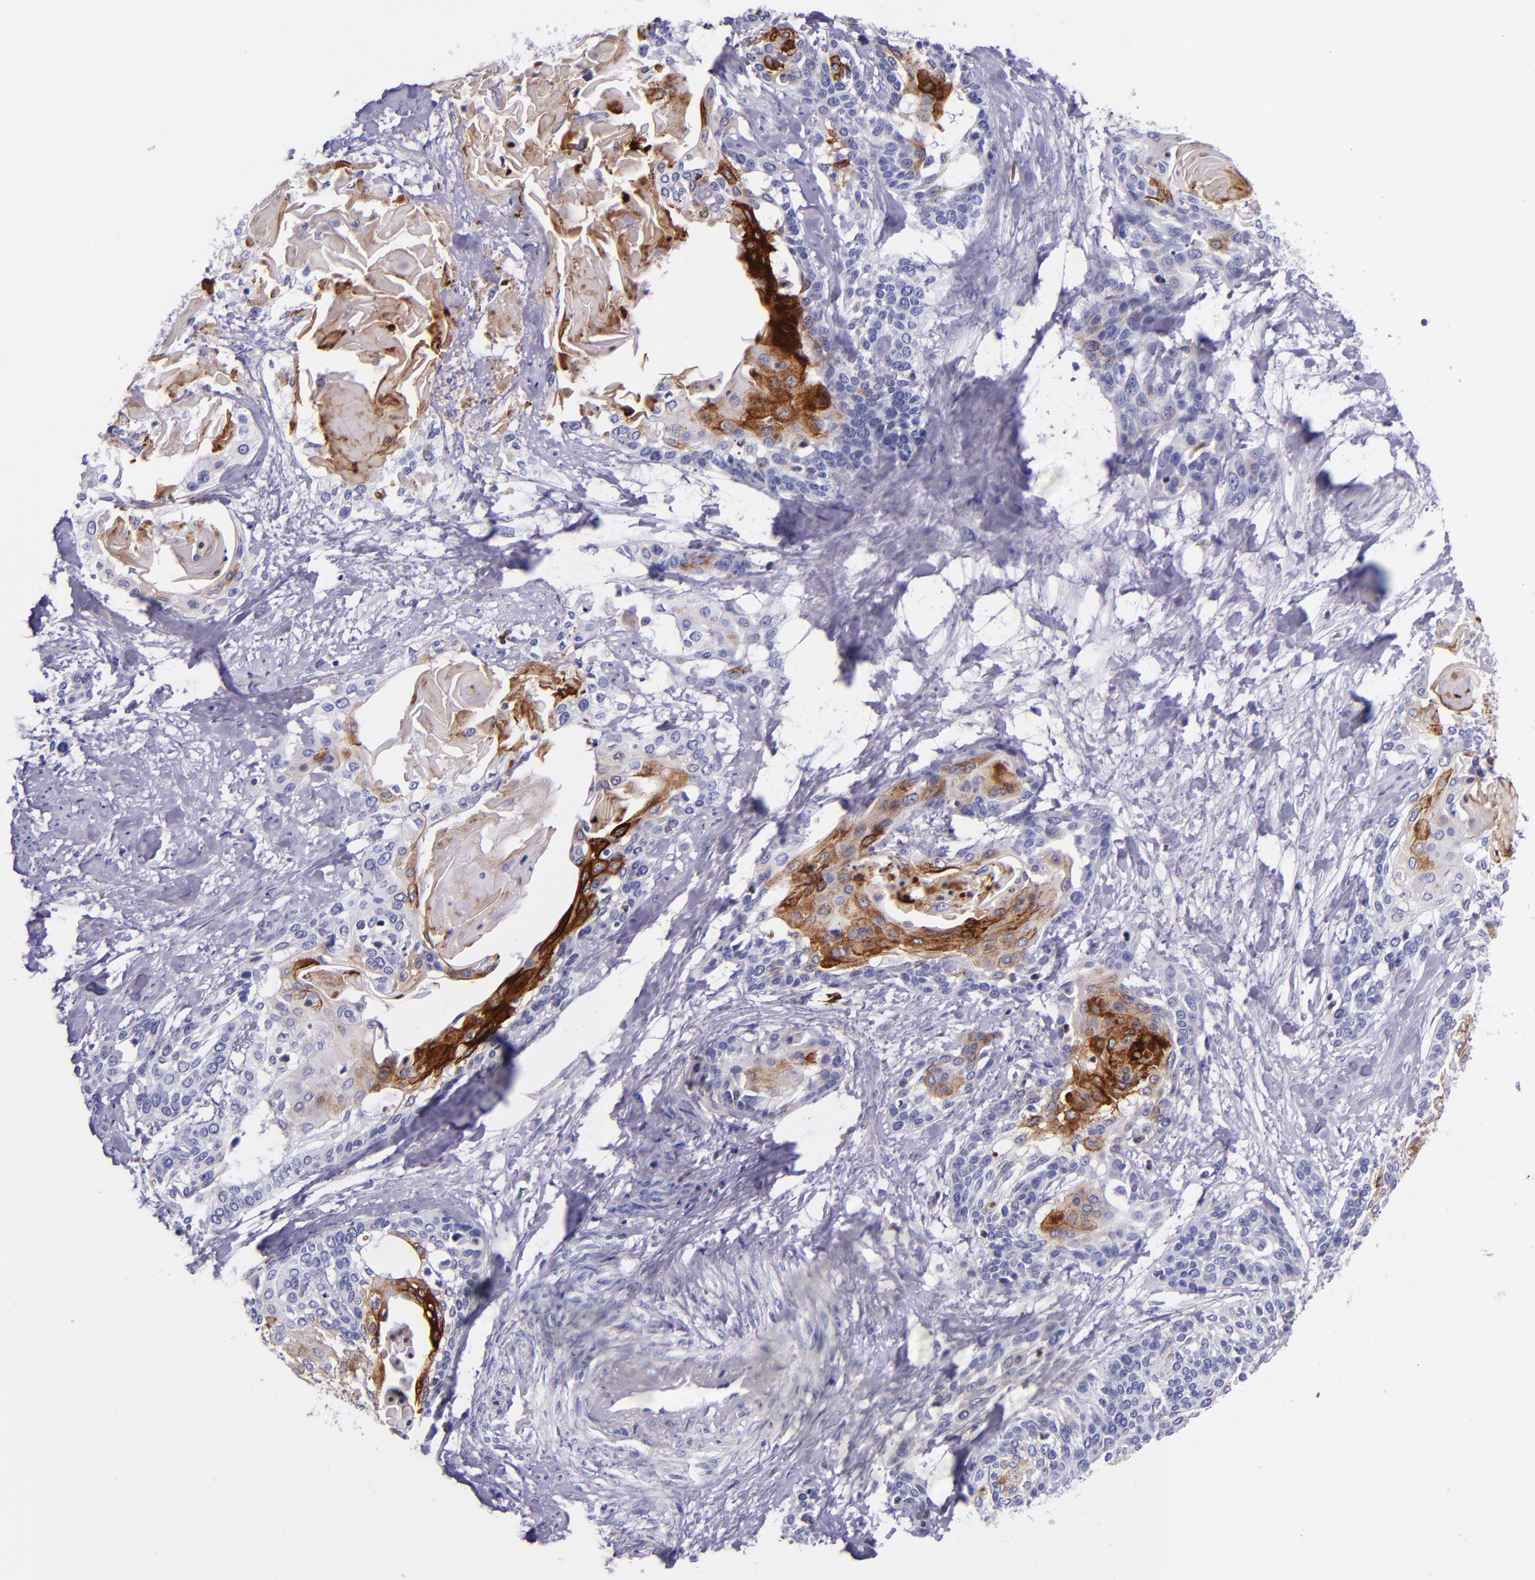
{"staining": {"intensity": "moderate", "quantity": "<25%", "location": "cytoplasmic/membranous"}, "tissue": "cervical cancer", "cell_type": "Tumor cells", "image_type": "cancer", "snomed": [{"axis": "morphology", "description": "Squamous cell carcinoma, NOS"}, {"axis": "topography", "description": "Cervix"}], "caption": "DAB immunohistochemical staining of human cervical cancer (squamous cell carcinoma) demonstrates moderate cytoplasmic/membranous protein staining in approximately <25% of tumor cells.", "gene": "SLPI", "patient": {"sex": "female", "age": 57}}